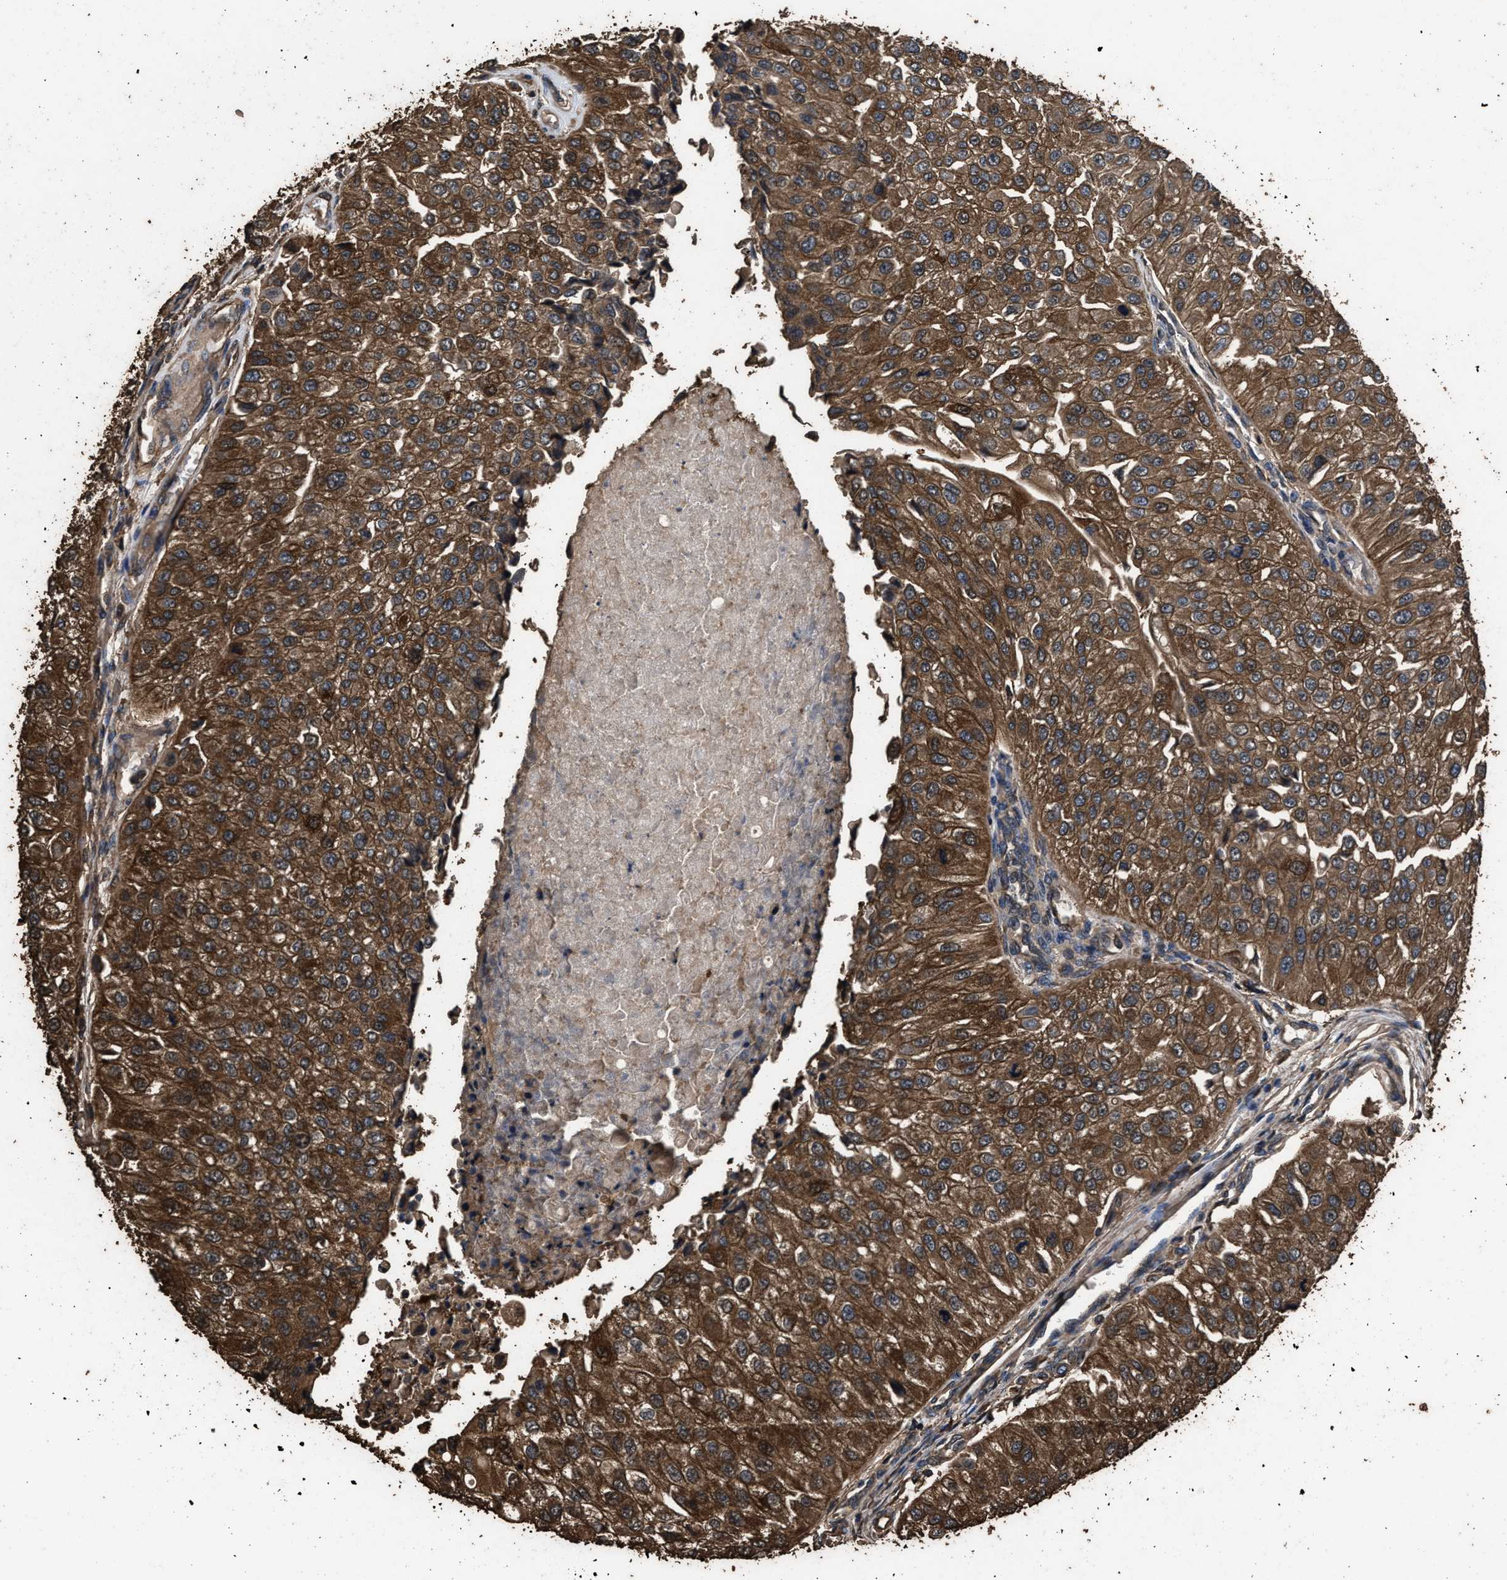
{"staining": {"intensity": "strong", "quantity": ">75%", "location": "cytoplasmic/membranous"}, "tissue": "urothelial cancer", "cell_type": "Tumor cells", "image_type": "cancer", "snomed": [{"axis": "morphology", "description": "Urothelial carcinoma, High grade"}, {"axis": "topography", "description": "Kidney"}, {"axis": "topography", "description": "Urinary bladder"}], "caption": "High-power microscopy captured an immunohistochemistry (IHC) histopathology image of urothelial carcinoma (high-grade), revealing strong cytoplasmic/membranous staining in about >75% of tumor cells.", "gene": "ZMYND19", "patient": {"sex": "male", "age": 77}}